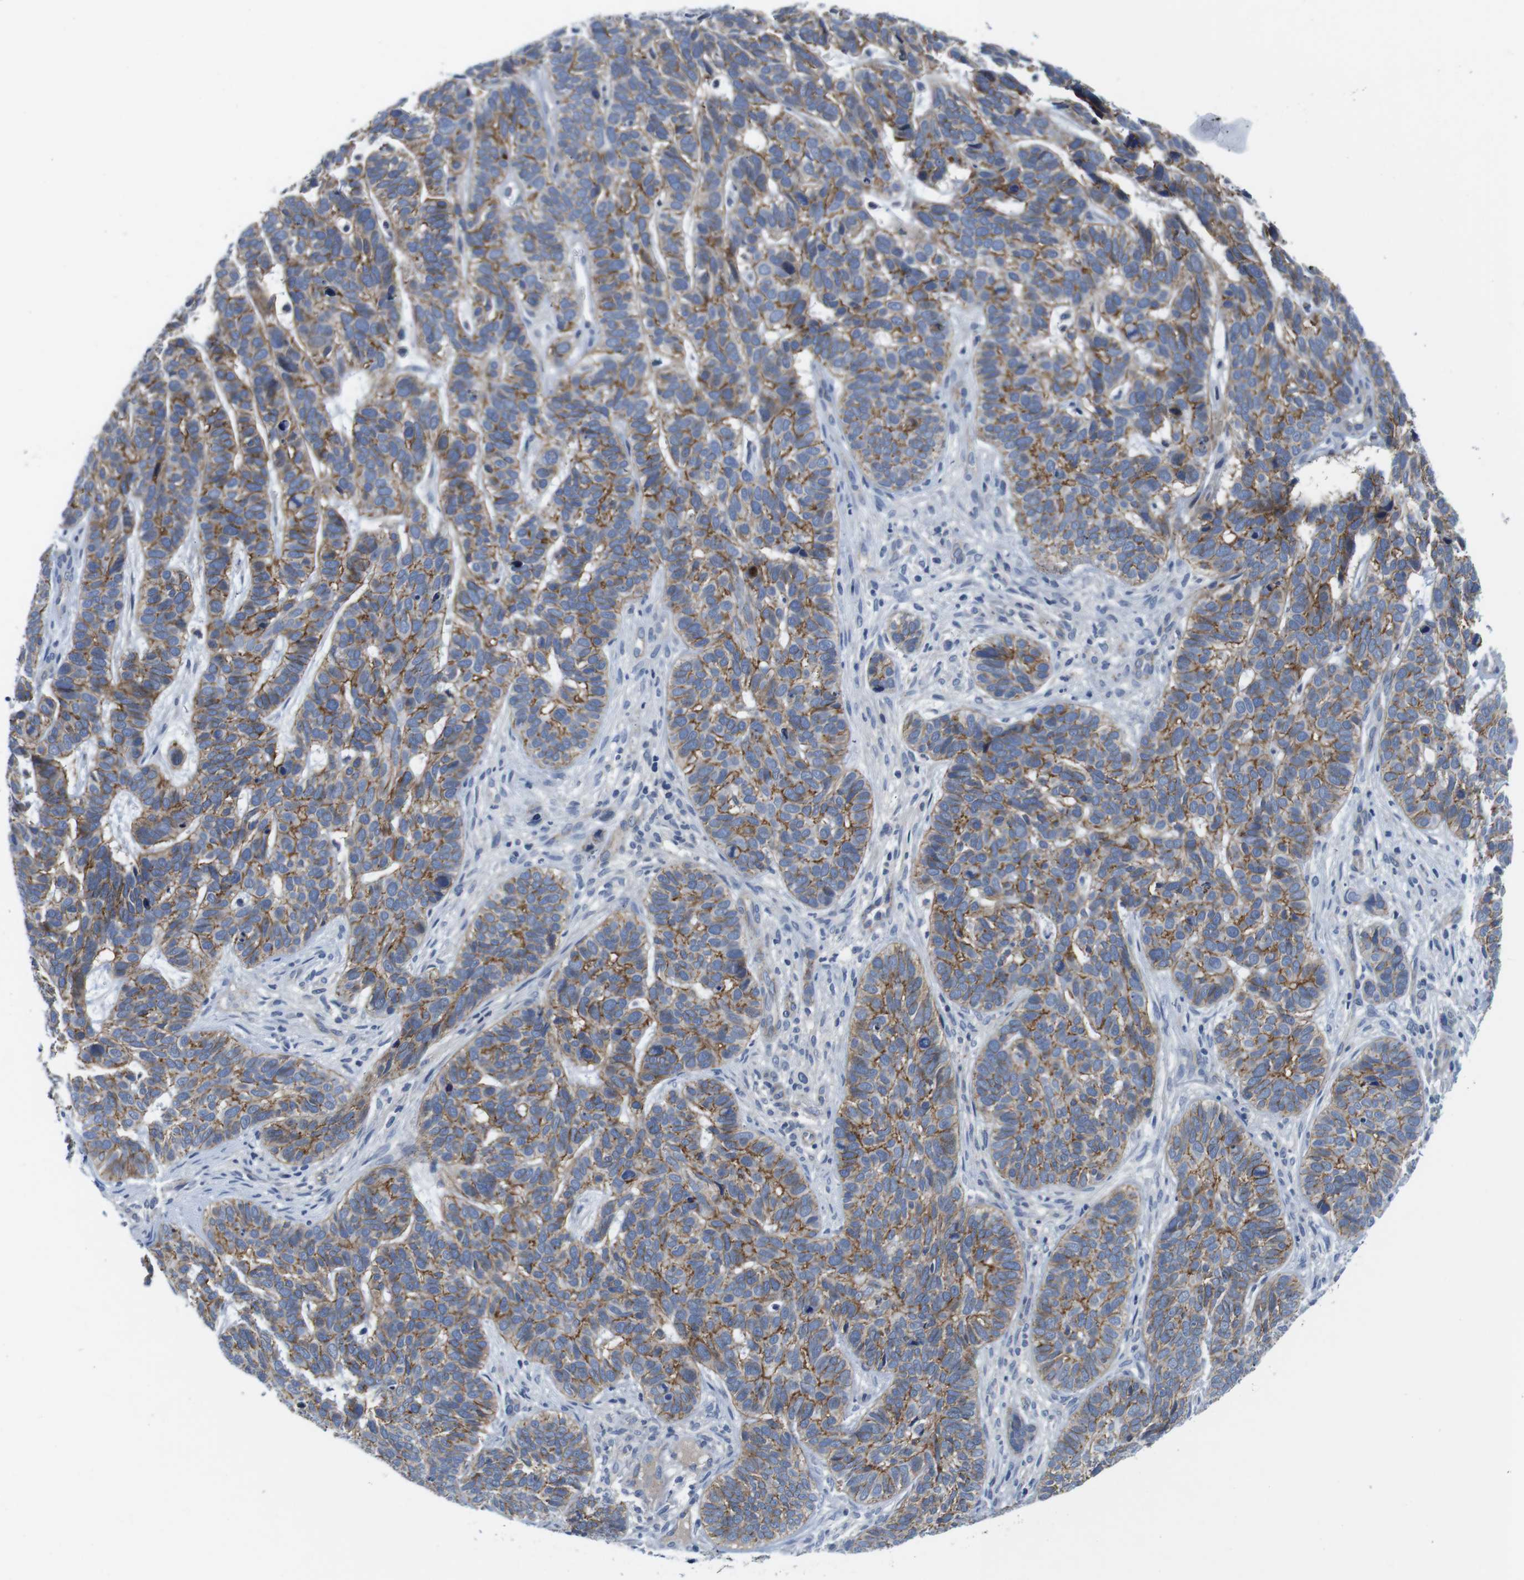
{"staining": {"intensity": "moderate", "quantity": ">75%", "location": "cytoplasmic/membranous"}, "tissue": "skin cancer", "cell_type": "Tumor cells", "image_type": "cancer", "snomed": [{"axis": "morphology", "description": "Basal cell carcinoma"}, {"axis": "topography", "description": "Skin"}], "caption": "IHC photomicrograph of neoplastic tissue: skin cancer (basal cell carcinoma) stained using immunohistochemistry shows medium levels of moderate protein expression localized specifically in the cytoplasmic/membranous of tumor cells, appearing as a cytoplasmic/membranous brown color.", "gene": "SCRIB", "patient": {"sex": "male", "age": 87}}